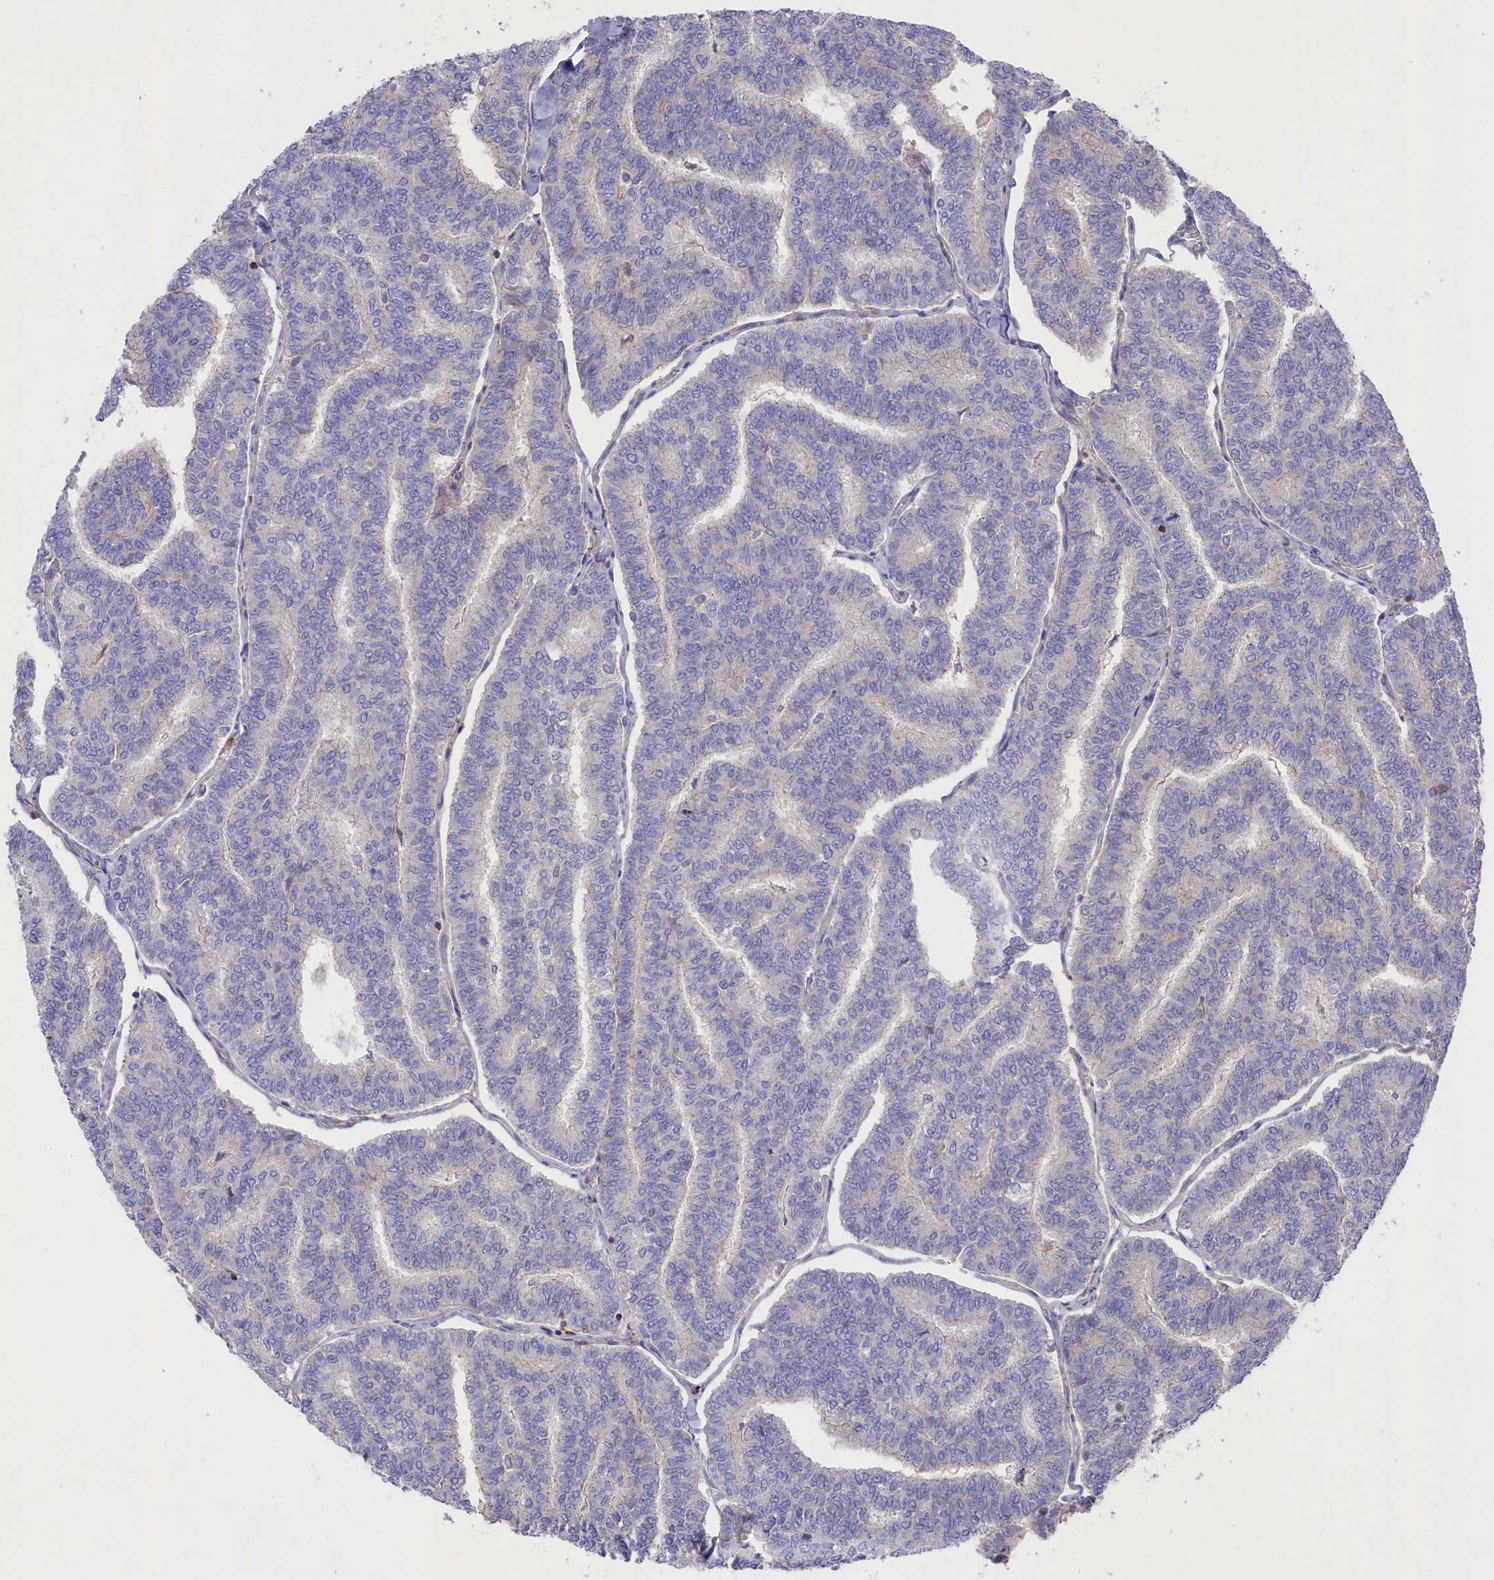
{"staining": {"intensity": "negative", "quantity": "none", "location": "none"}, "tissue": "thyroid cancer", "cell_type": "Tumor cells", "image_type": "cancer", "snomed": [{"axis": "morphology", "description": "Papillary adenocarcinoma, NOS"}, {"axis": "topography", "description": "Thyroid gland"}], "caption": "Photomicrograph shows no significant protein expression in tumor cells of thyroid cancer.", "gene": "RAPSN", "patient": {"sex": "female", "age": 35}}